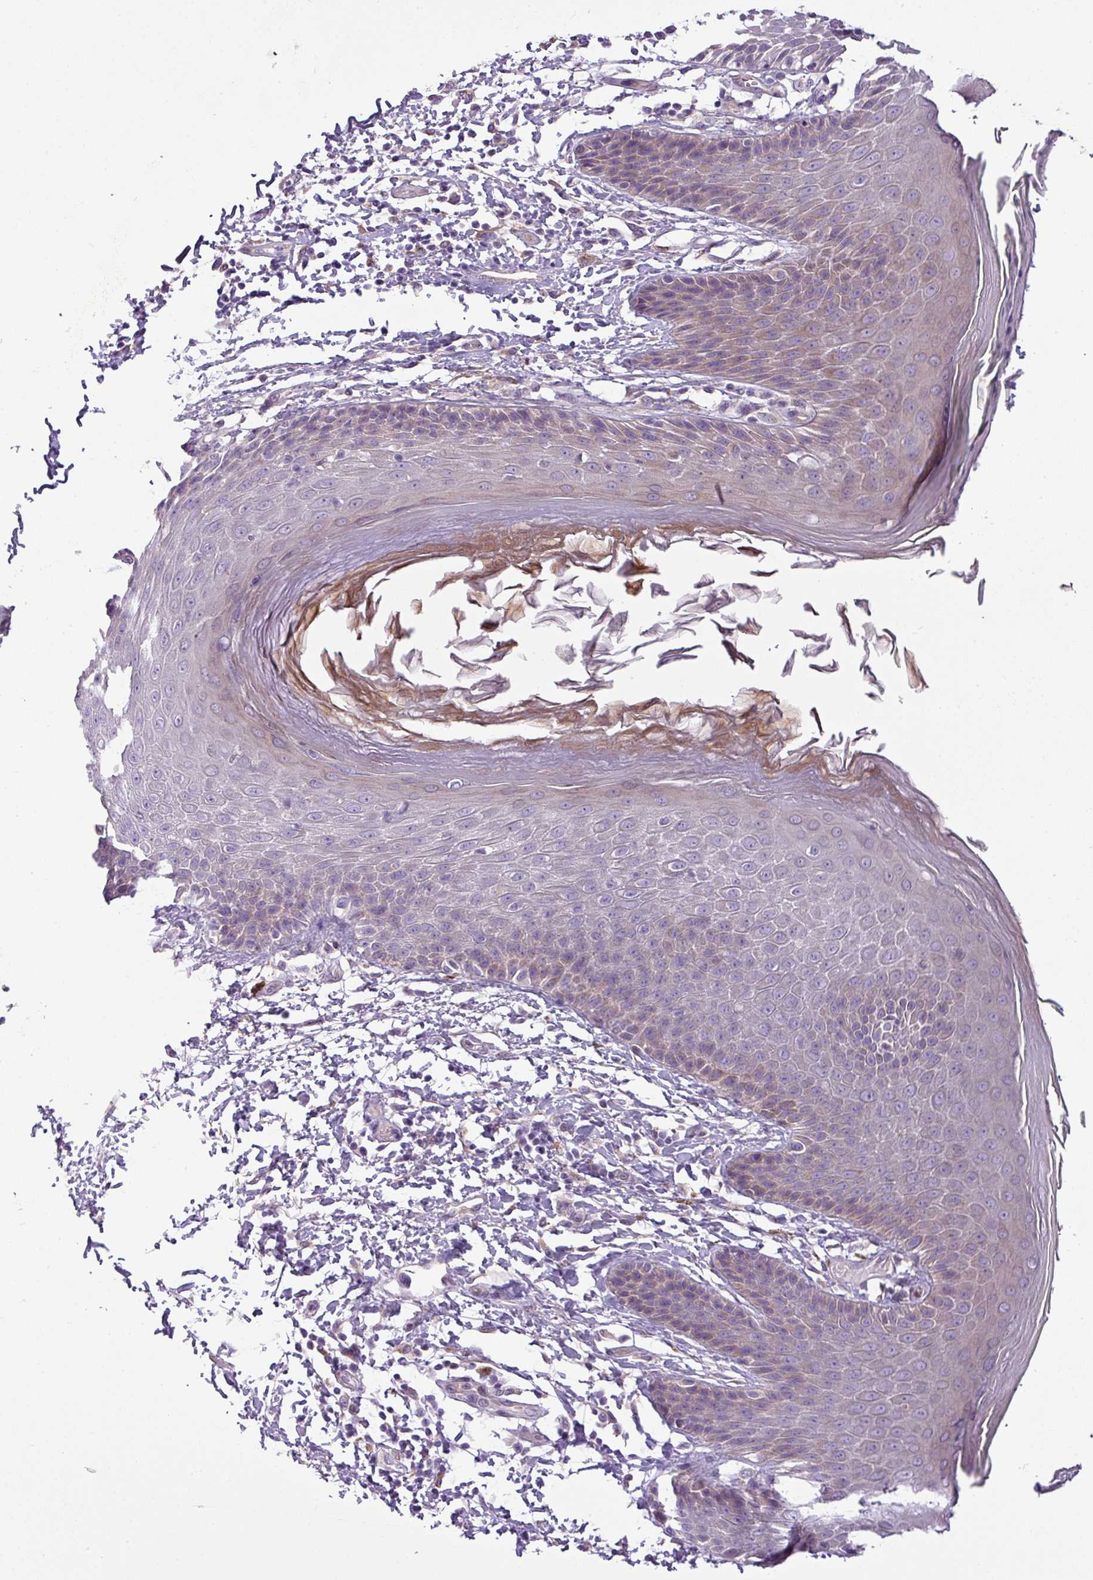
{"staining": {"intensity": "moderate", "quantity": "<25%", "location": "cytoplasmic/membranous"}, "tissue": "skin", "cell_type": "Epidermal cells", "image_type": "normal", "snomed": [{"axis": "morphology", "description": "Normal tissue, NOS"}, {"axis": "topography", "description": "Peripheral nerve tissue"}], "caption": "IHC (DAB (3,3'-diaminobenzidine)) staining of normal human skin displays moderate cytoplasmic/membranous protein expression in approximately <25% of epidermal cells. (DAB = brown stain, brightfield microscopy at high magnification).", "gene": "TOR1AIP2", "patient": {"sex": "male", "age": 51}}